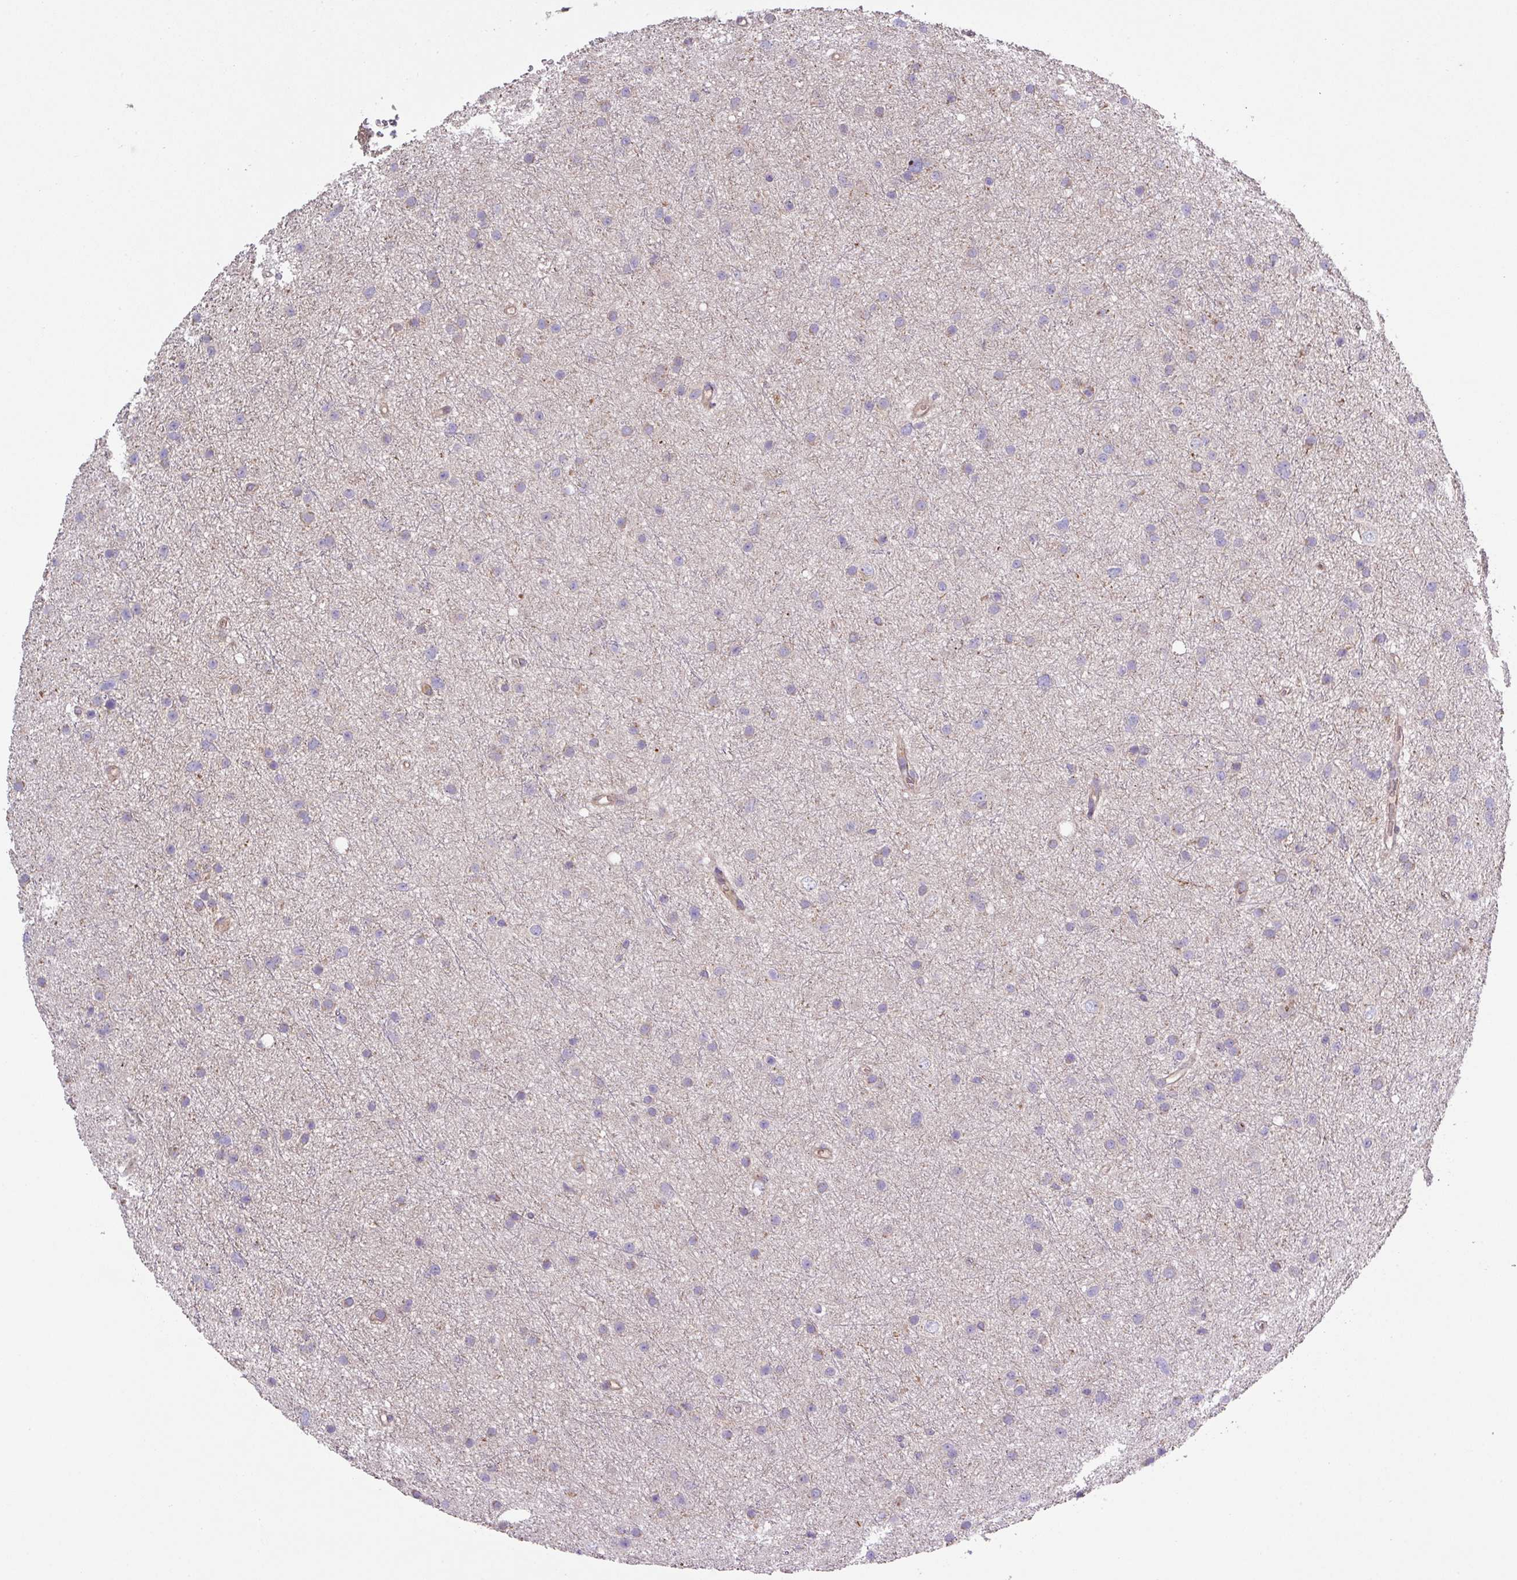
{"staining": {"intensity": "negative", "quantity": "none", "location": "none"}, "tissue": "glioma", "cell_type": "Tumor cells", "image_type": "cancer", "snomed": [{"axis": "morphology", "description": "Glioma, malignant, Low grade"}, {"axis": "topography", "description": "Cerebral cortex"}], "caption": "There is no significant expression in tumor cells of glioma. (DAB (3,3'-diaminobenzidine) immunohistochemistry (IHC), high magnification).", "gene": "RIC1", "patient": {"sex": "female", "age": 39}}